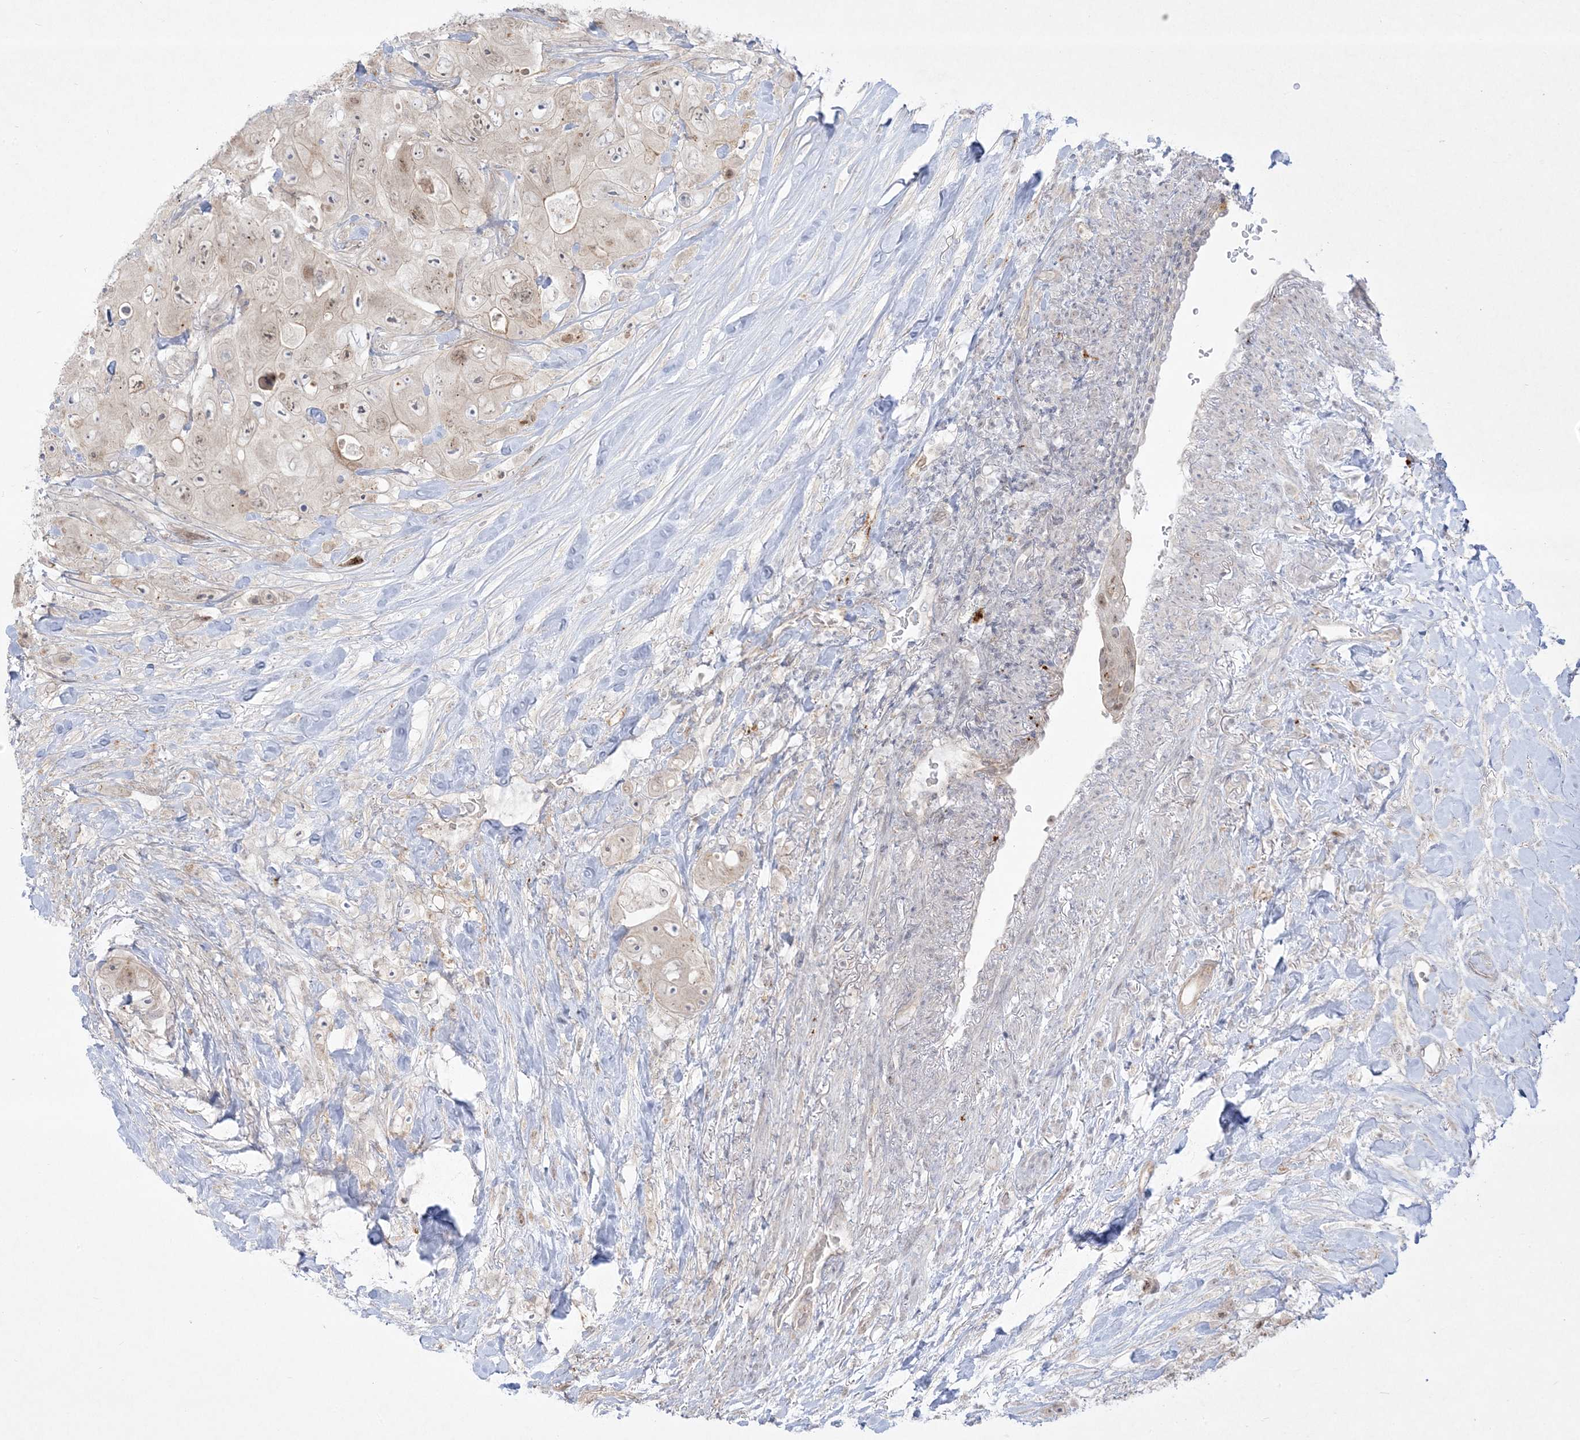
{"staining": {"intensity": "moderate", "quantity": "25%-75%", "location": "cytoplasmic/membranous,nuclear"}, "tissue": "colorectal cancer", "cell_type": "Tumor cells", "image_type": "cancer", "snomed": [{"axis": "morphology", "description": "Adenocarcinoma, NOS"}, {"axis": "topography", "description": "Colon"}], "caption": "Immunohistochemical staining of colorectal cancer demonstrates moderate cytoplasmic/membranous and nuclear protein positivity in approximately 25%-75% of tumor cells.", "gene": "PTK6", "patient": {"sex": "female", "age": 46}}